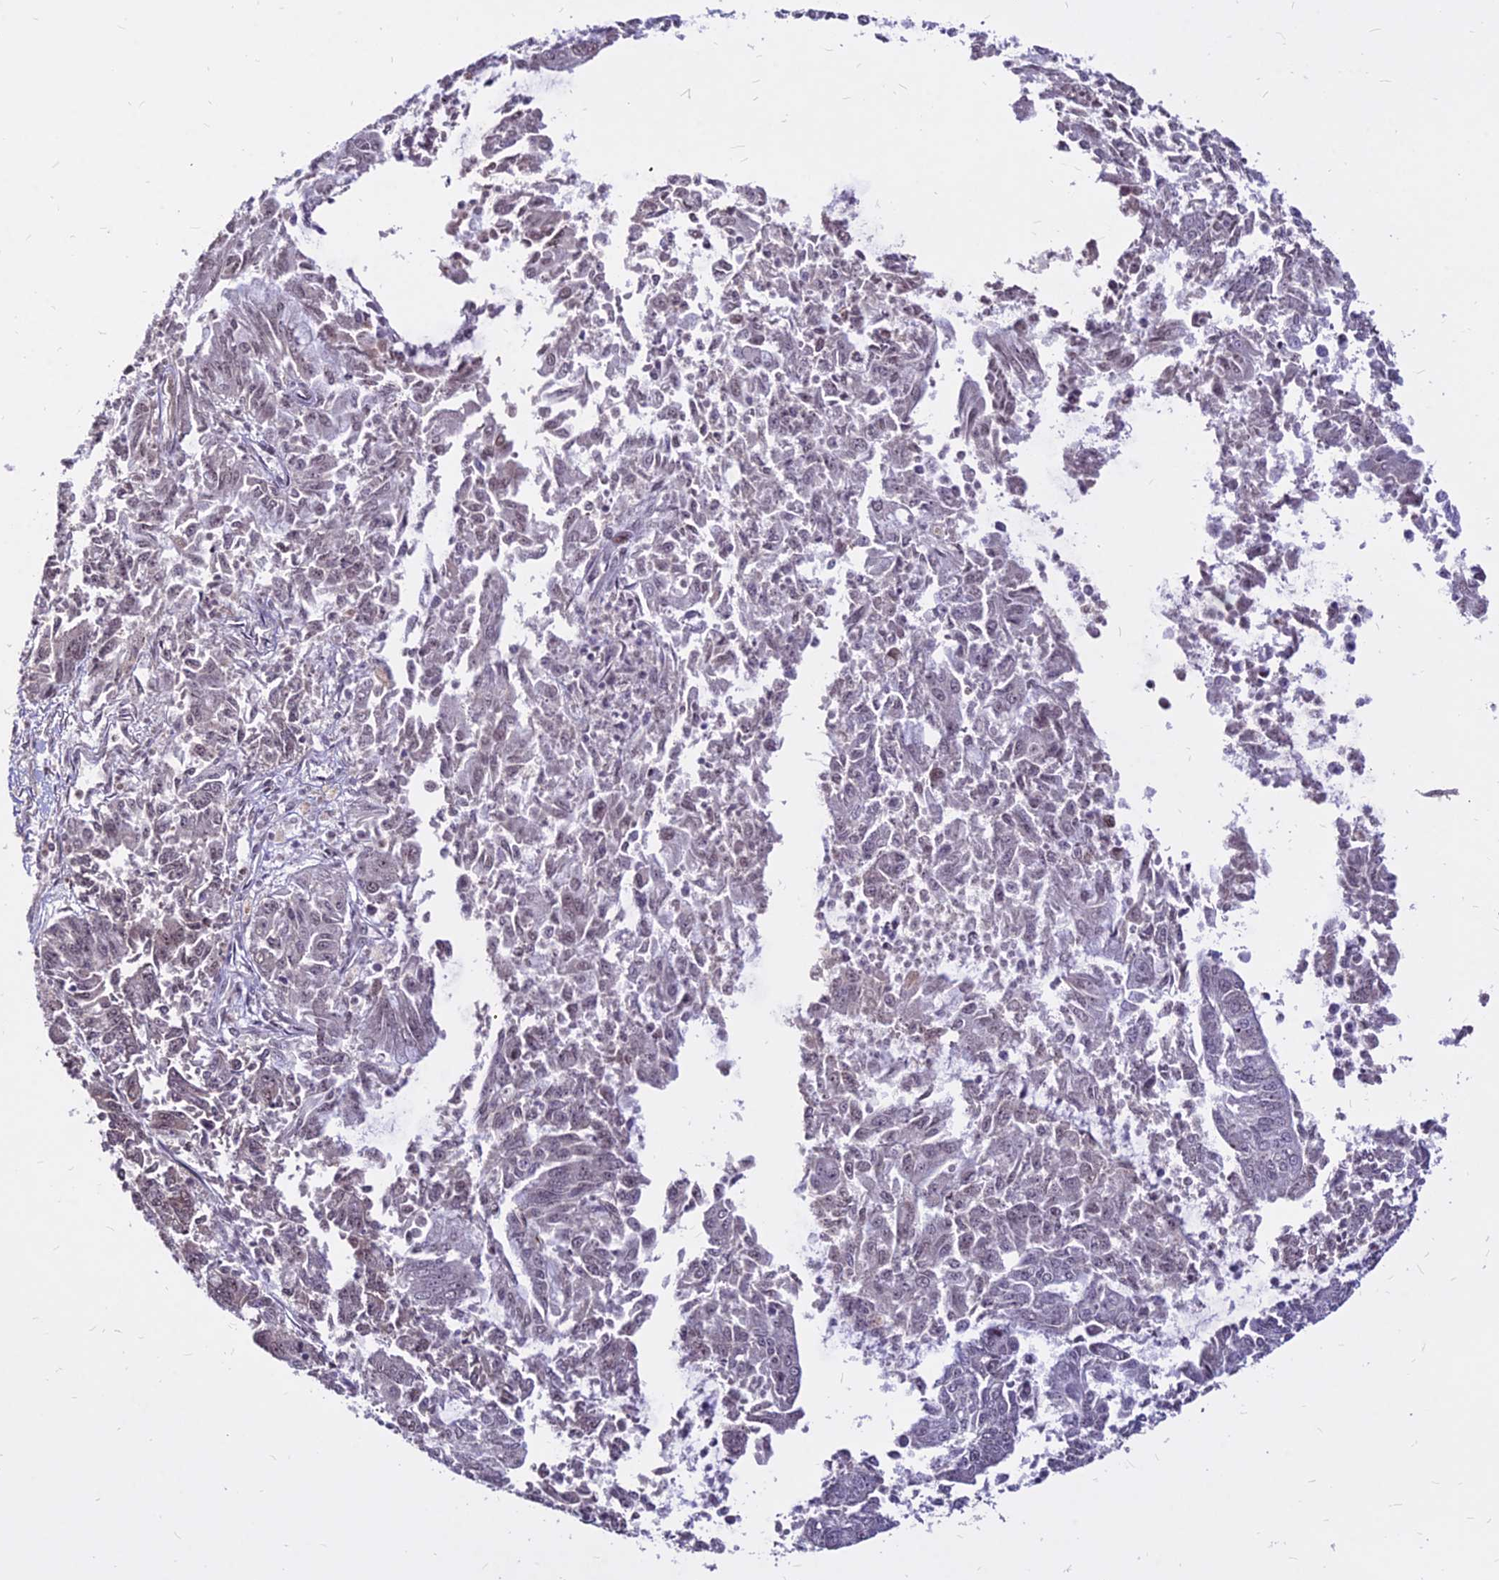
{"staining": {"intensity": "weak", "quantity": "<25%", "location": "nuclear"}, "tissue": "endometrial cancer", "cell_type": "Tumor cells", "image_type": "cancer", "snomed": [{"axis": "morphology", "description": "Adenocarcinoma, NOS"}, {"axis": "topography", "description": "Endometrium"}], "caption": "The immunohistochemistry histopathology image has no significant expression in tumor cells of endometrial adenocarcinoma tissue. (DAB IHC, high magnification).", "gene": "C11orf68", "patient": {"sex": "female", "age": 73}}